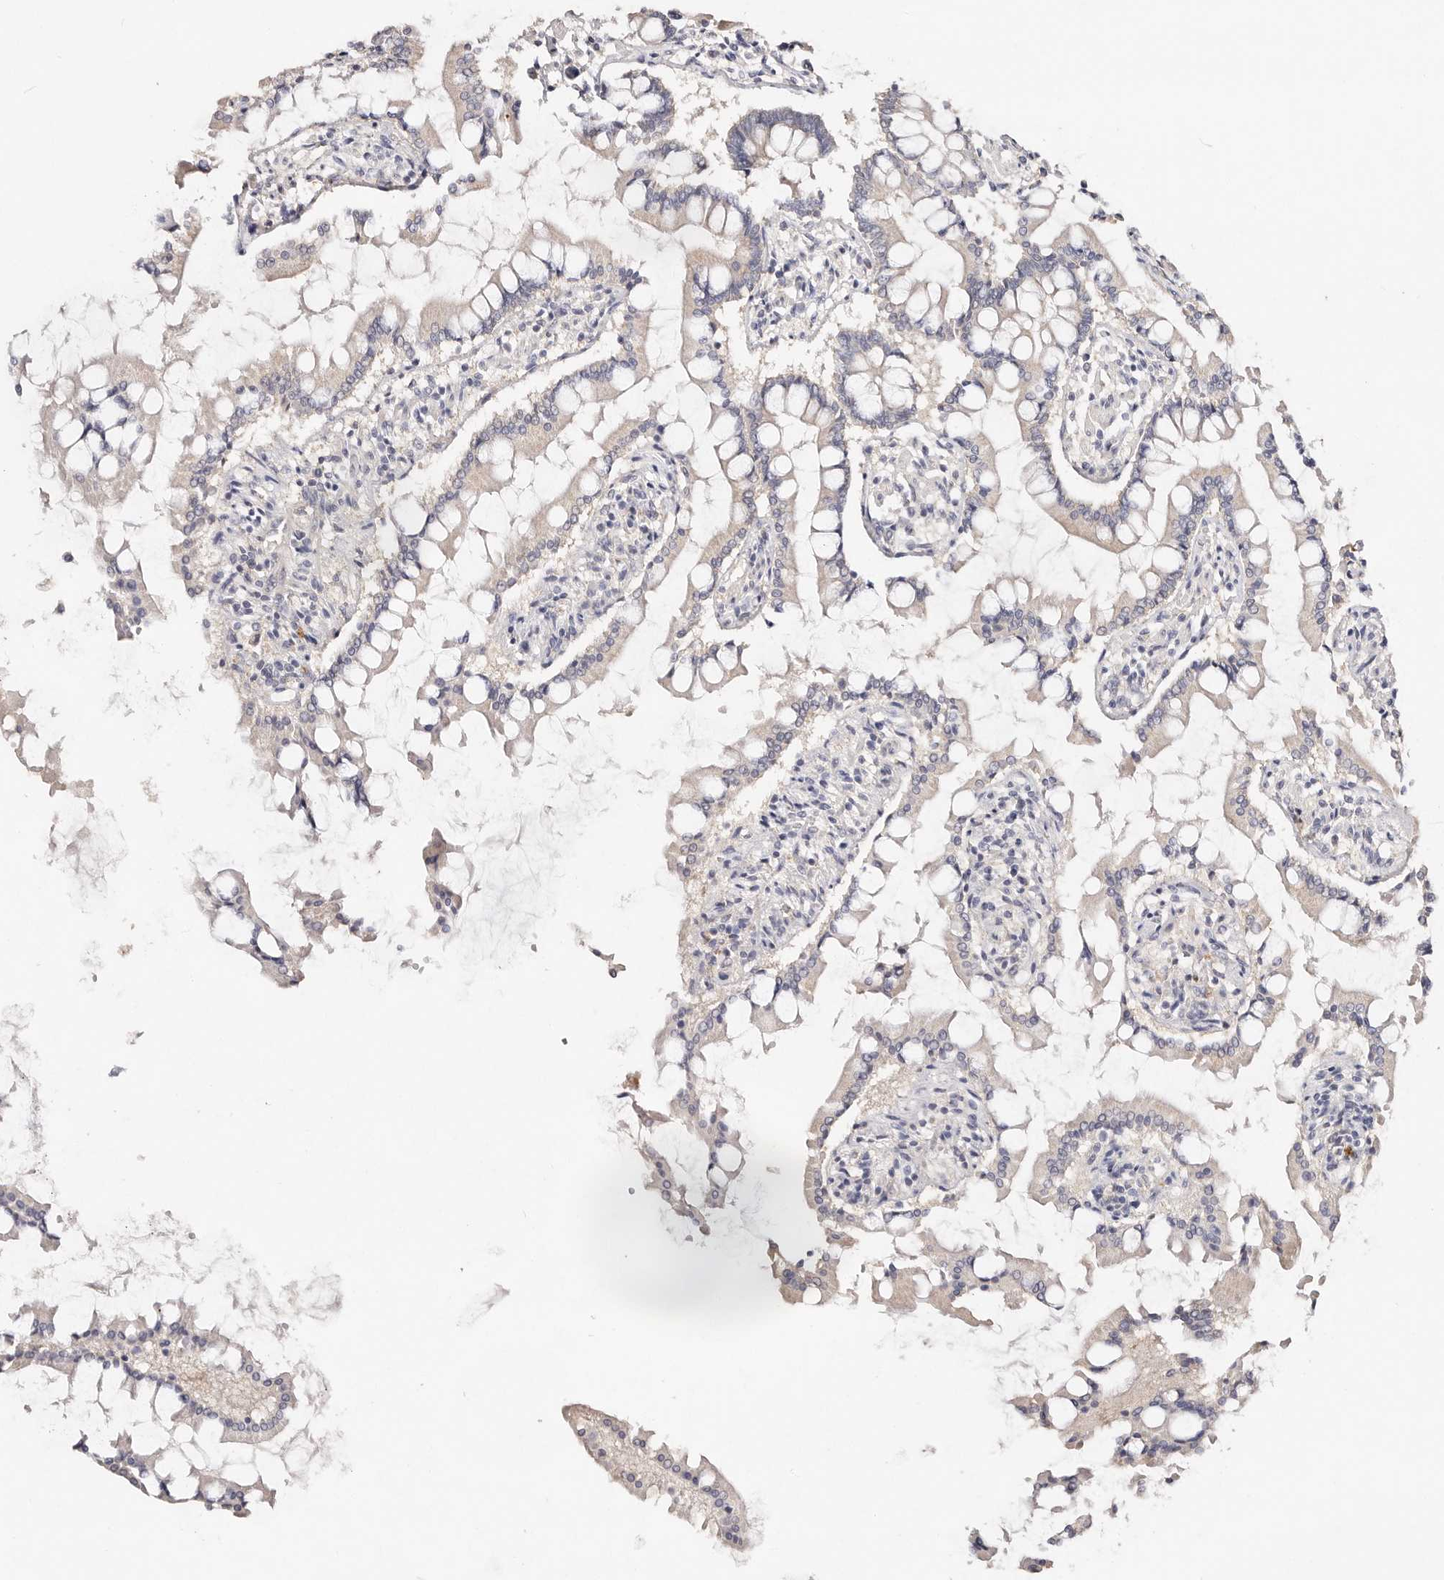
{"staining": {"intensity": "weak", "quantity": "25%-75%", "location": "cytoplasmic/membranous"}, "tissue": "small intestine", "cell_type": "Glandular cells", "image_type": "normal", "snomed": [{"axis": "morphology", "description": "Normal tissue, NOS"}, {"axis": "topography", "description": "Small intestine"}], "caption": "Immunohistochemical staining of benign human small intestine reveals weak cytoplasmic/membranous protein expression in about 25%-75% of glandular cells. The protein of interest is shown in brown color, while the nuclei are stained blue.", "gene": "VIPAS39", "patient": {"sex": "male", "age": 41}}